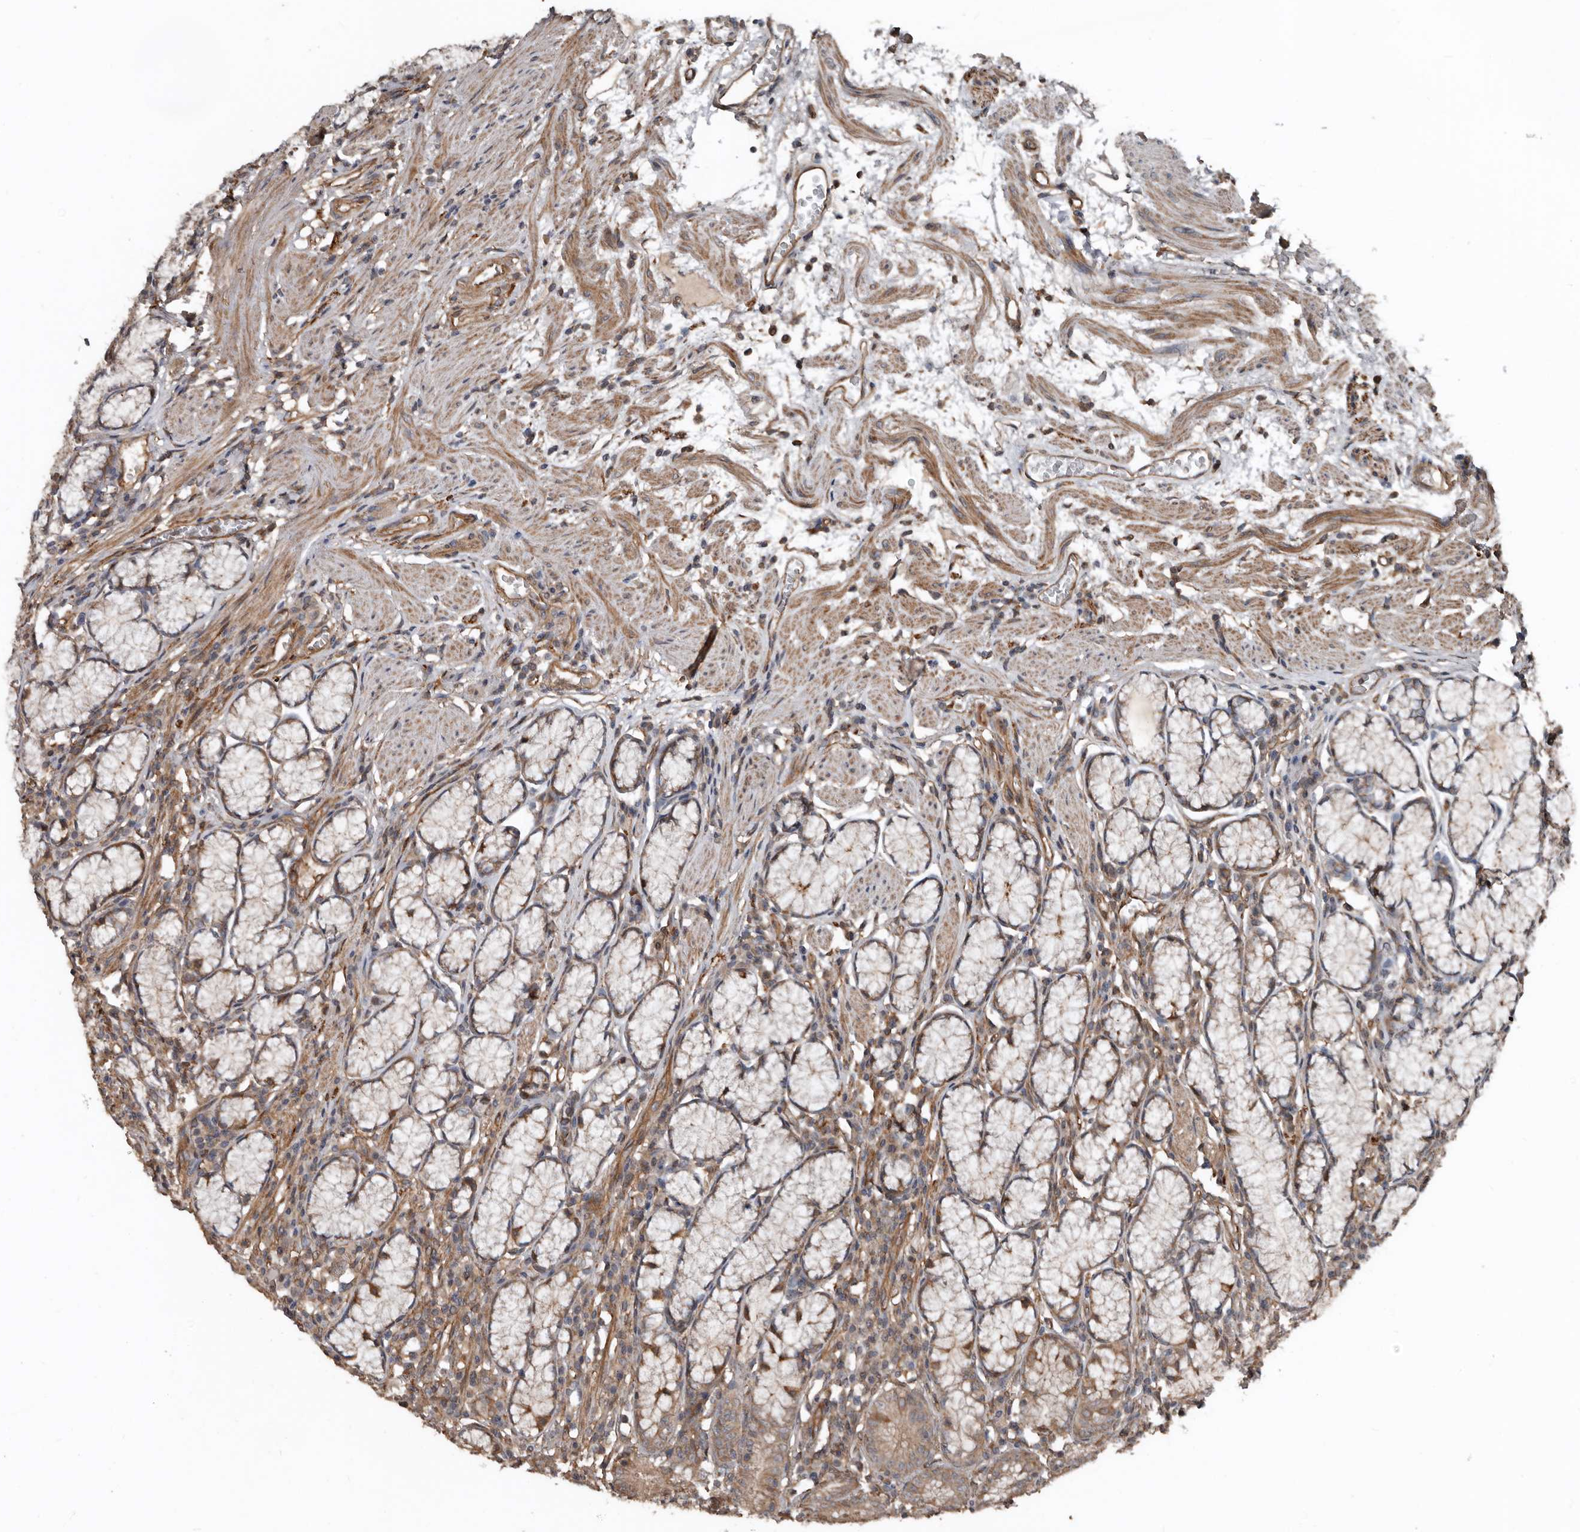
{"staining": {"intensity": "moderate", "quantity": "<25%", "location": "cytoplasmic/membranous"}, "tissue": "stomach", "cell_type": "Glandular cells", "image_type": "normal", "snomed": [{"axis": "morphology", "description": "Normal tissue, NOS"}, {"axis": "topography", "description": "Stomach"}], "caption": "A brown stain shows moderate cytoplasmic/membranous staining of a protein in glandular cells of benign stomach. The protein is stained brown, and the nuclei are stained in blue (DAB (3,3'-diaminobenzidine) IHC with brightfield microscopy, high magnification).", "gene": "EXOC3L1", "patient": {"sex": "male", "age": 55}}